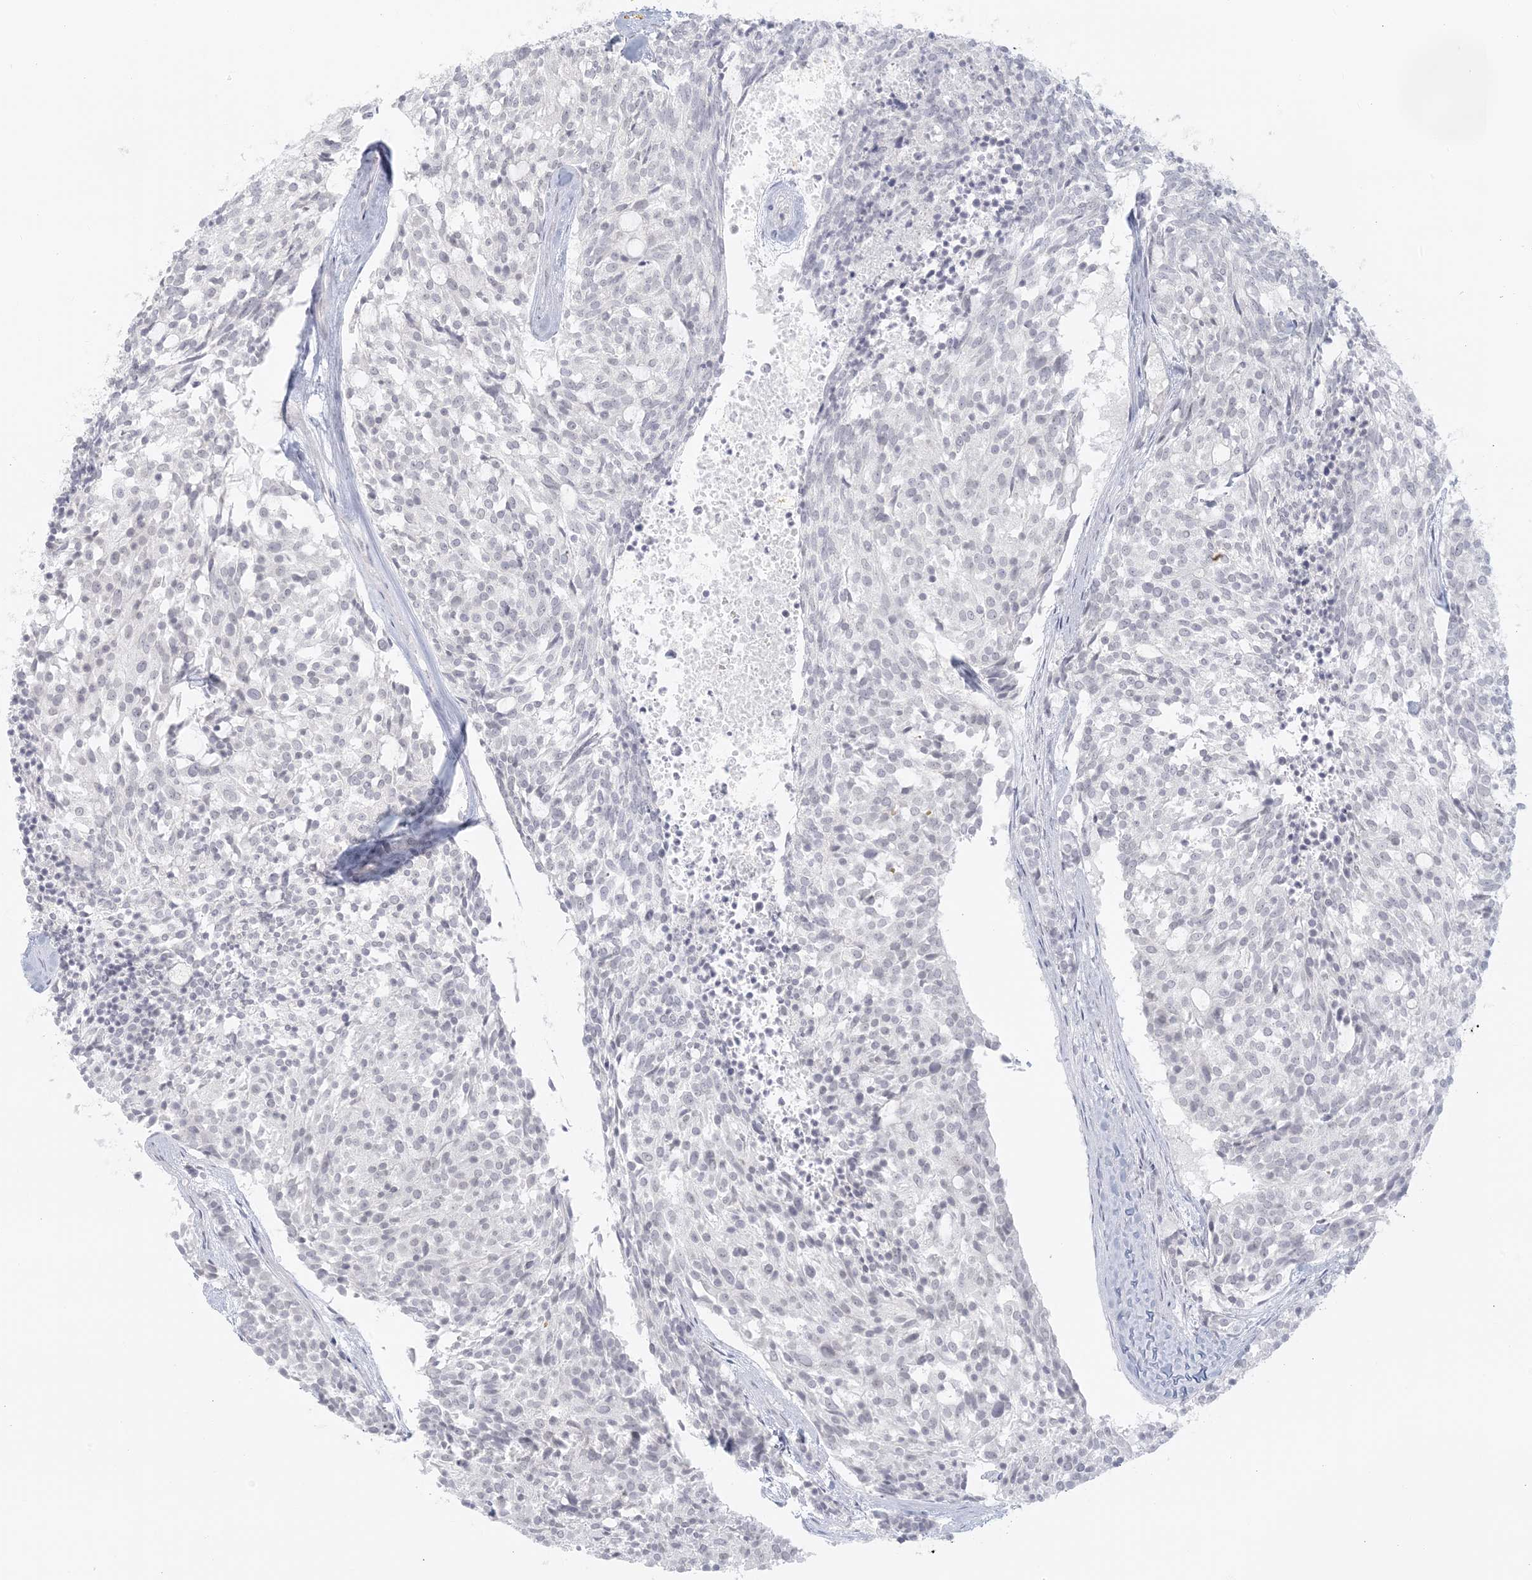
{"staining": {"intensity": "negative", "quantity": "none", "location": "none"}, "tissue": "carcinoid", "cell_type": "Tumor cells", "image_type": "cancer", "snomed": [{"axis": "morphology", "description": "Carcinoid, malignant, NOS"}, {"axis": "topography", "description": "Pancreas"}], "caption": "The micrograph shows no significant positivity in tumor cells of carcinoid. (DAB immunohistochemistry with hematoxylin counter stain).", "gene": "LIPT1", "patient": {"sex": "female", "age": 54}}